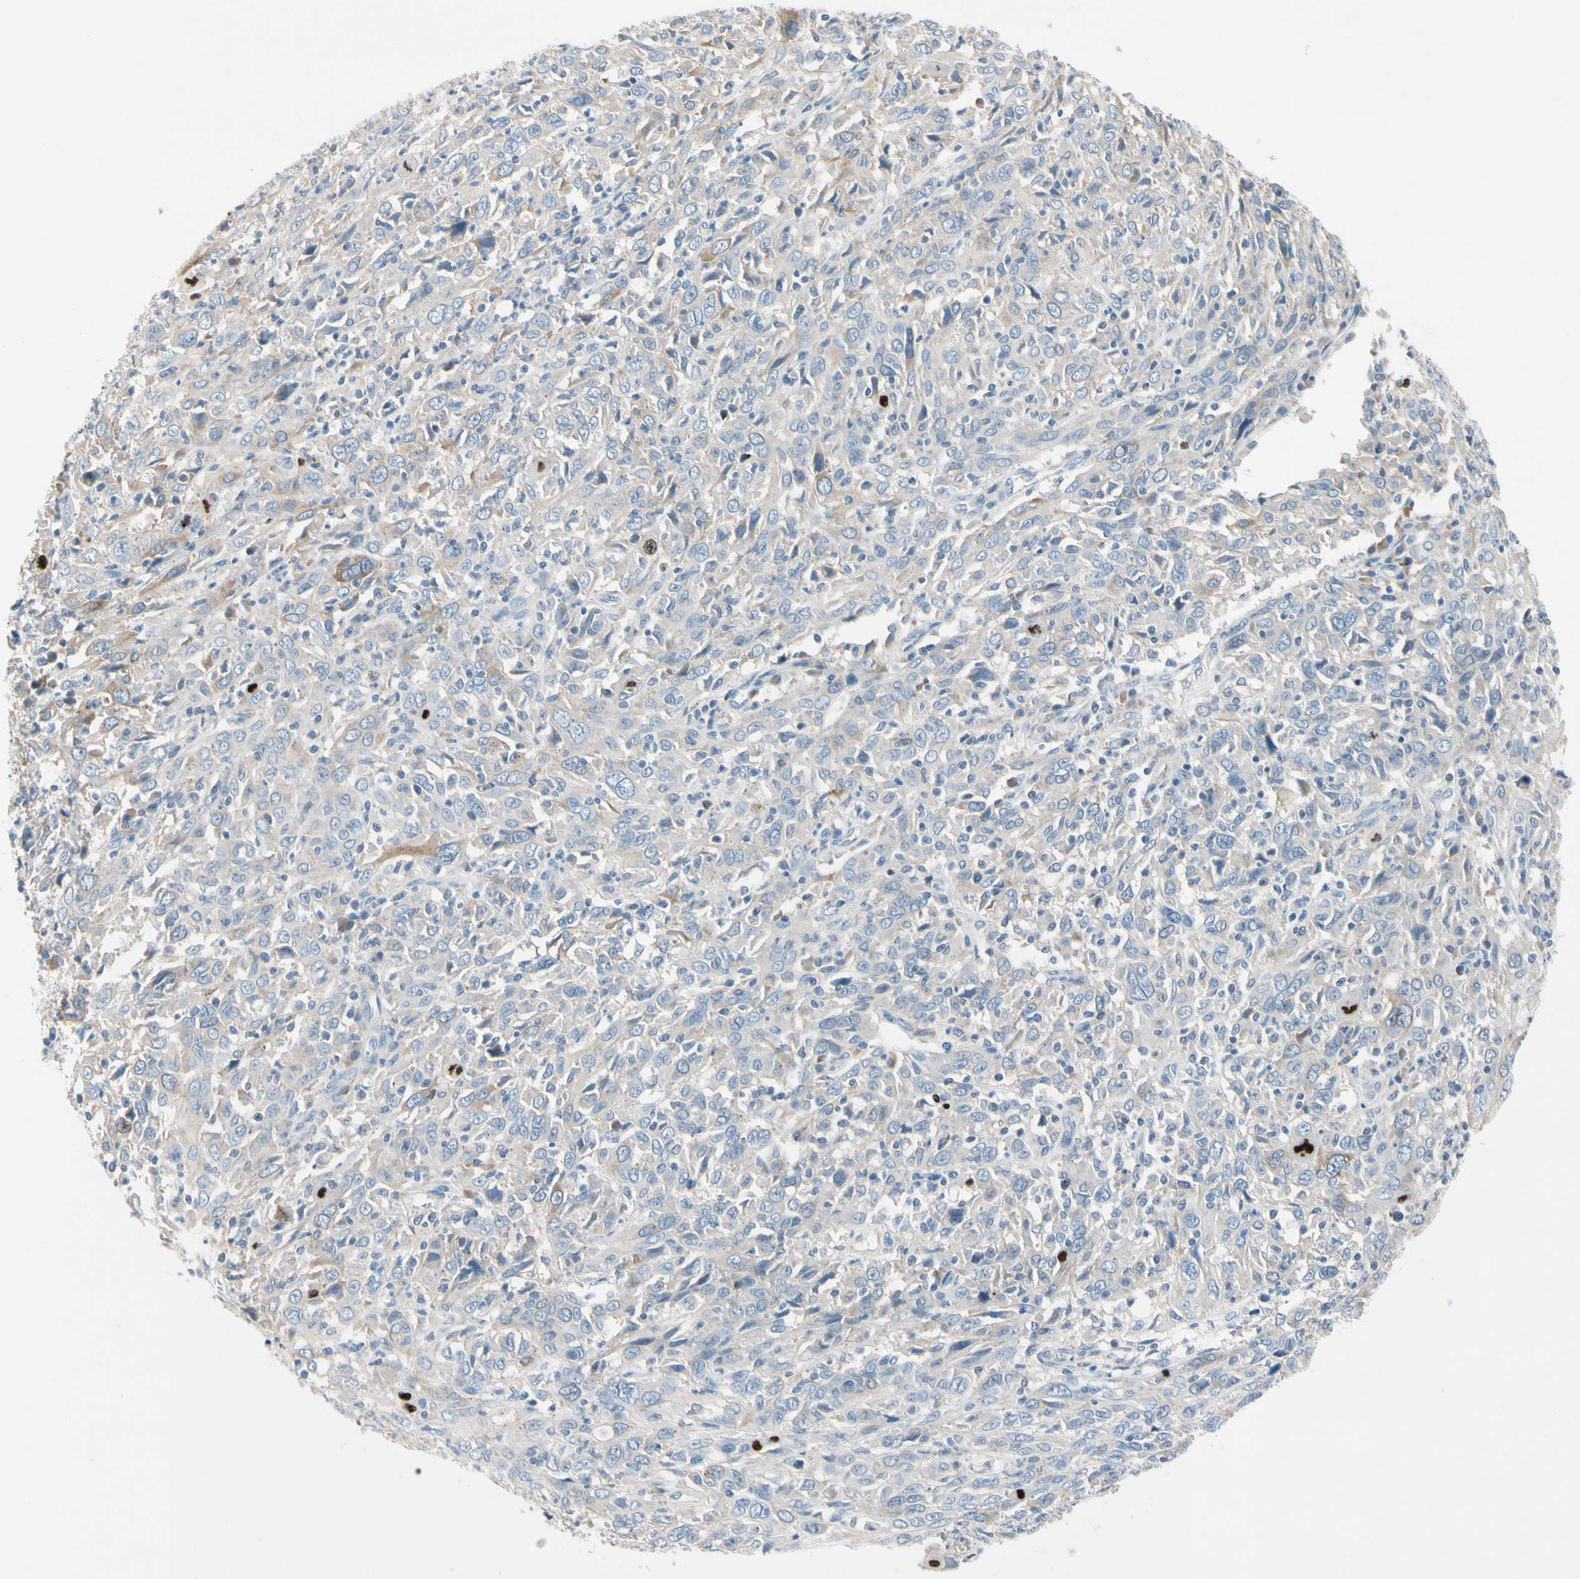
{"staining": {"intensity": "weak", "quantity": "<25%", "location": "cytoplasmic/membranous"}, "tissue": "cervical cancer", "cell_type": "Tumor cells", "image_type": "cancer", "snomed": [{"axis": "morphology", "description": "Squamous cell carcinoma, NOS"}, {"axis": "topography", "description": "Cervix"}], "caption": "Protein analysis of cervical squamous cell carcinoma exhibits no significant expression in tumor cells.", "gene": "CKAP2", "patient": {"sex": "female", "age": 46}}